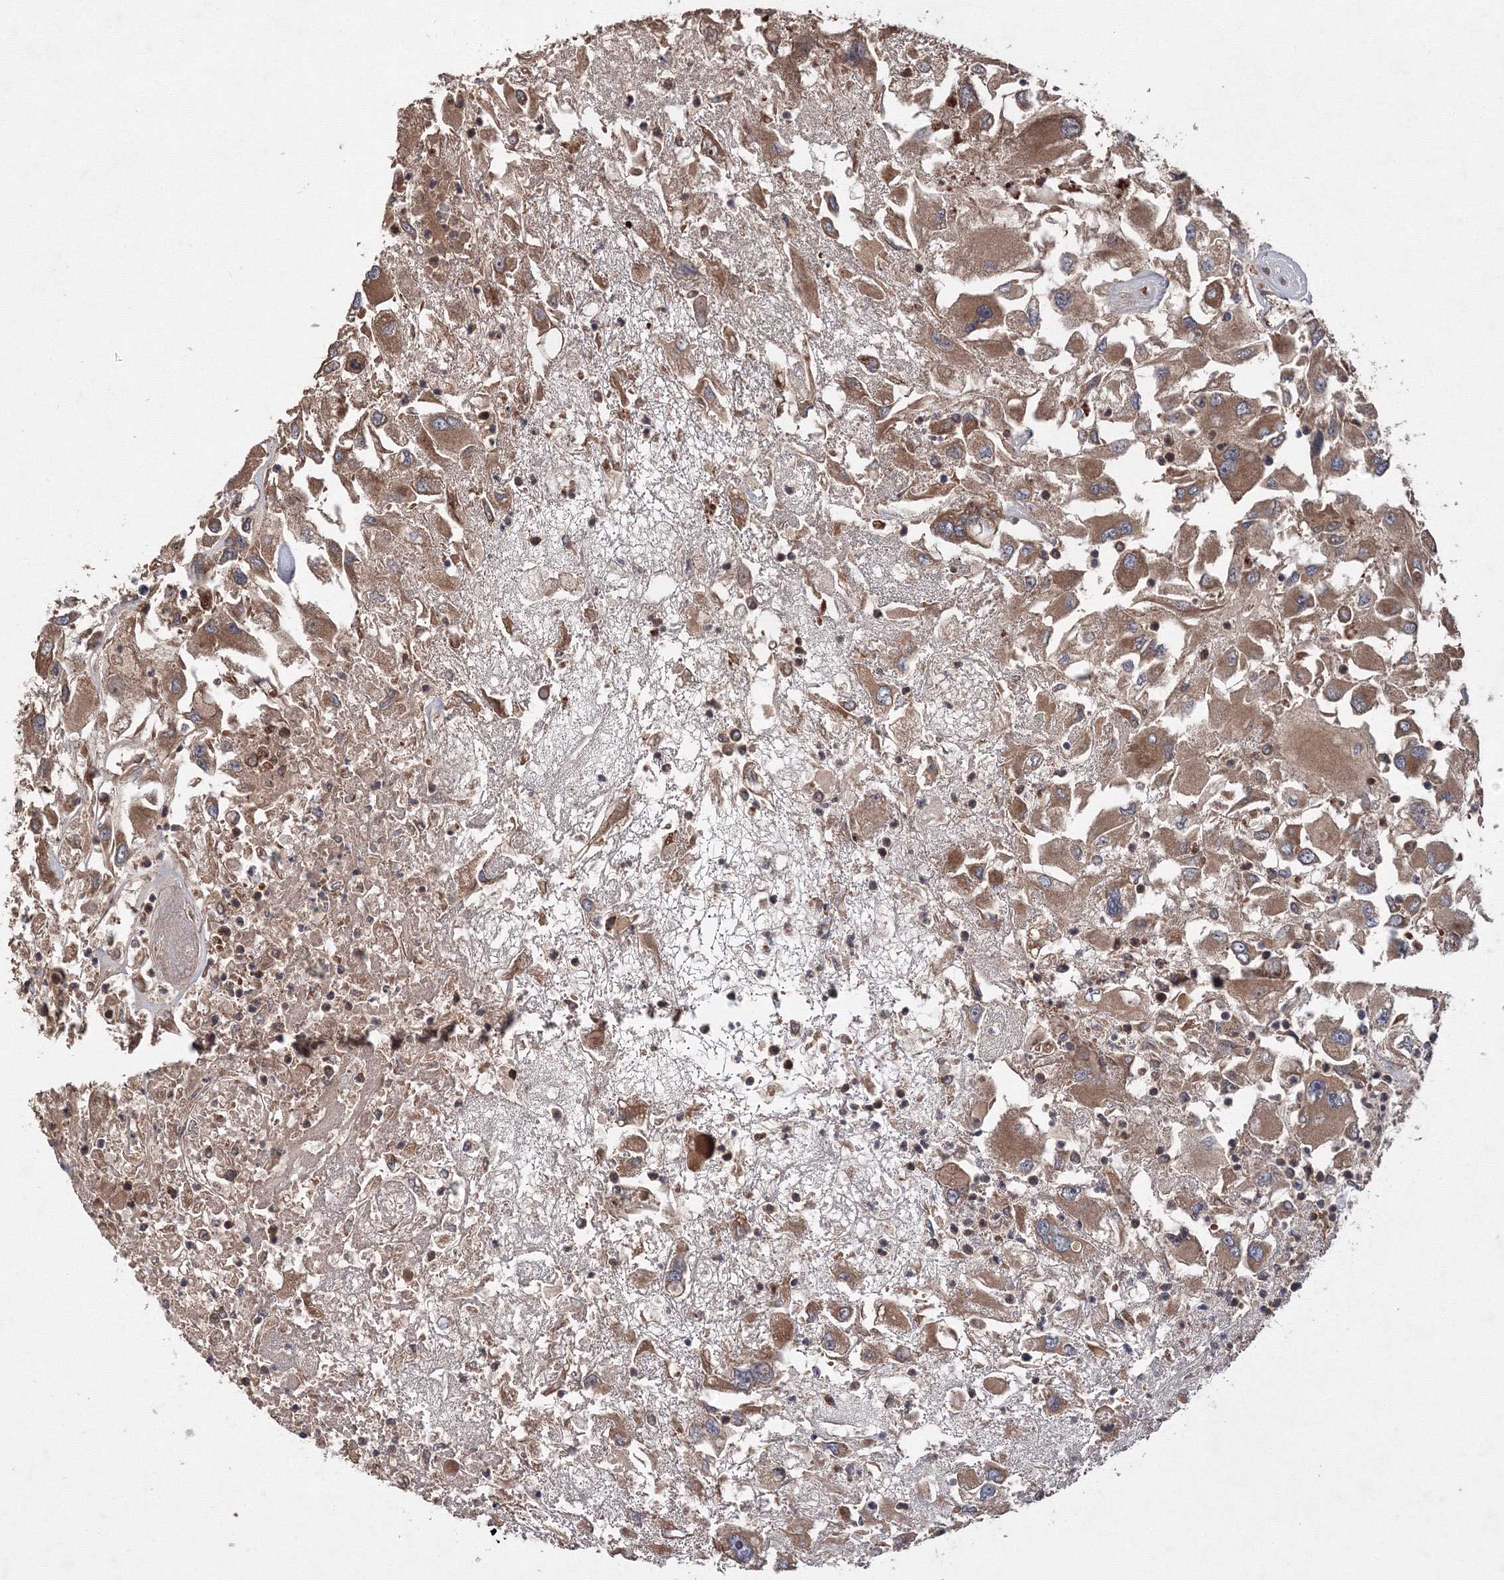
{"staining": {"intensity": "moderate", "quantity": ">75%", "location": "cytoplasmic/membranous"}, "tissue": "renal cancer", "cell_type": "Tumor cells", "image_type": "cancer", "snomed": [{"axis": "morphology", "description": "Adenocarcinoma, NOS"}, {"axis": "topography", "description": "Kidney"}], "caption": "Protein staining demonstrates moderate cytoplasmic/membranous staining in approximately >75% of tumor cells in adenocarcinoma (renal). The protein of interest is shown in brown color, while the nuclei are stained blue.", "gene": "ATG3", "patient": {"sex": "female", "age": 52}}